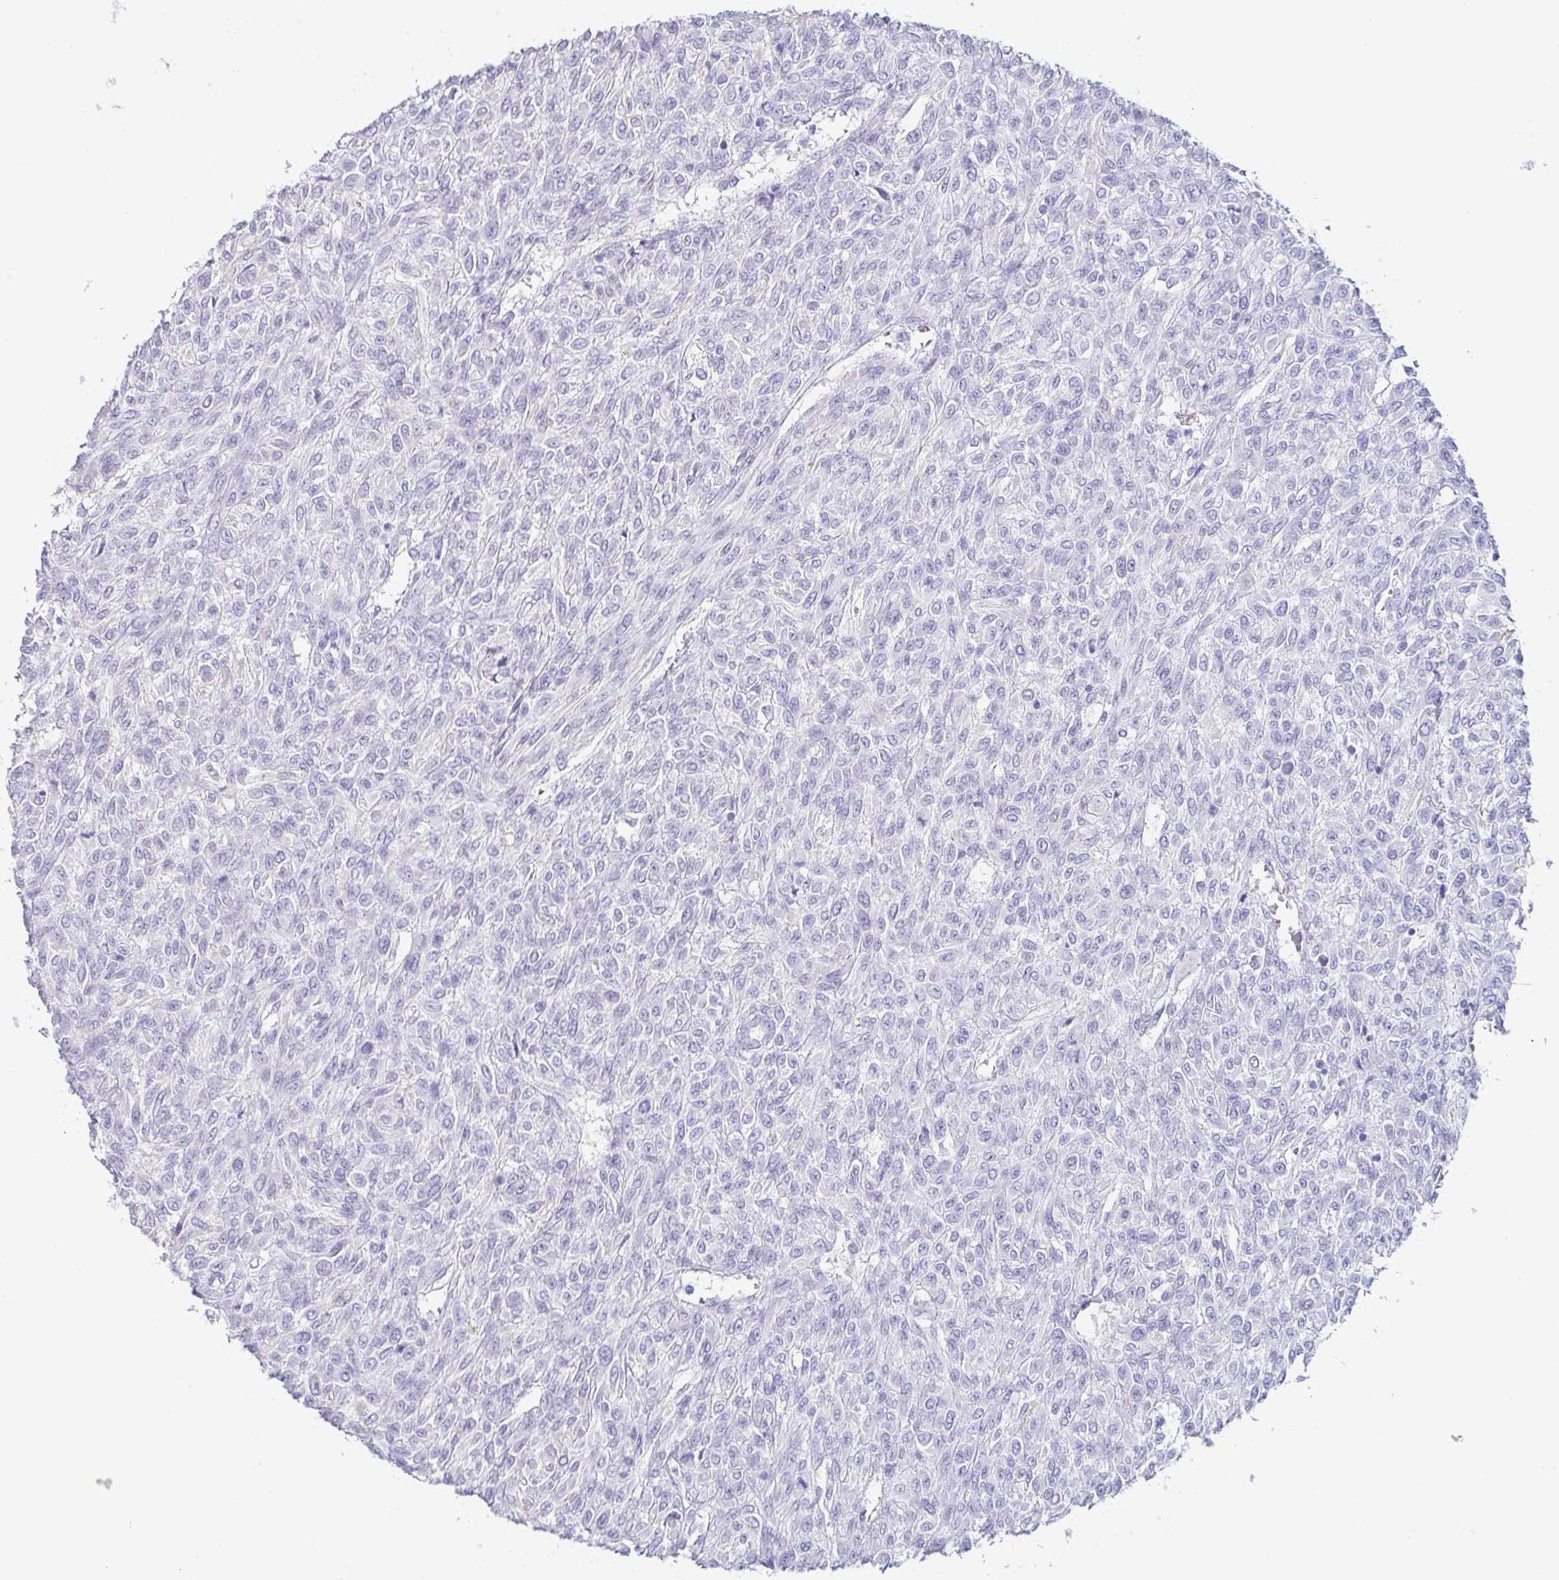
{"staining": {"intensity": "negative", "quantity": "none", "location": "none"}, "tissue": "renal cancer", "cell_type": "Tumor cells", "image_type": "cancer", "snomed": [{"axis": "morphology", "description": "Adenocarcinoma, NOS"}, {"axis": "topography", "description": "Kidney"}], "caption": "The micrograph displays no staining of tumor cells in renal cancer.", "gene": "PRR27", "patient": {"sex": "male", "age": 58}}